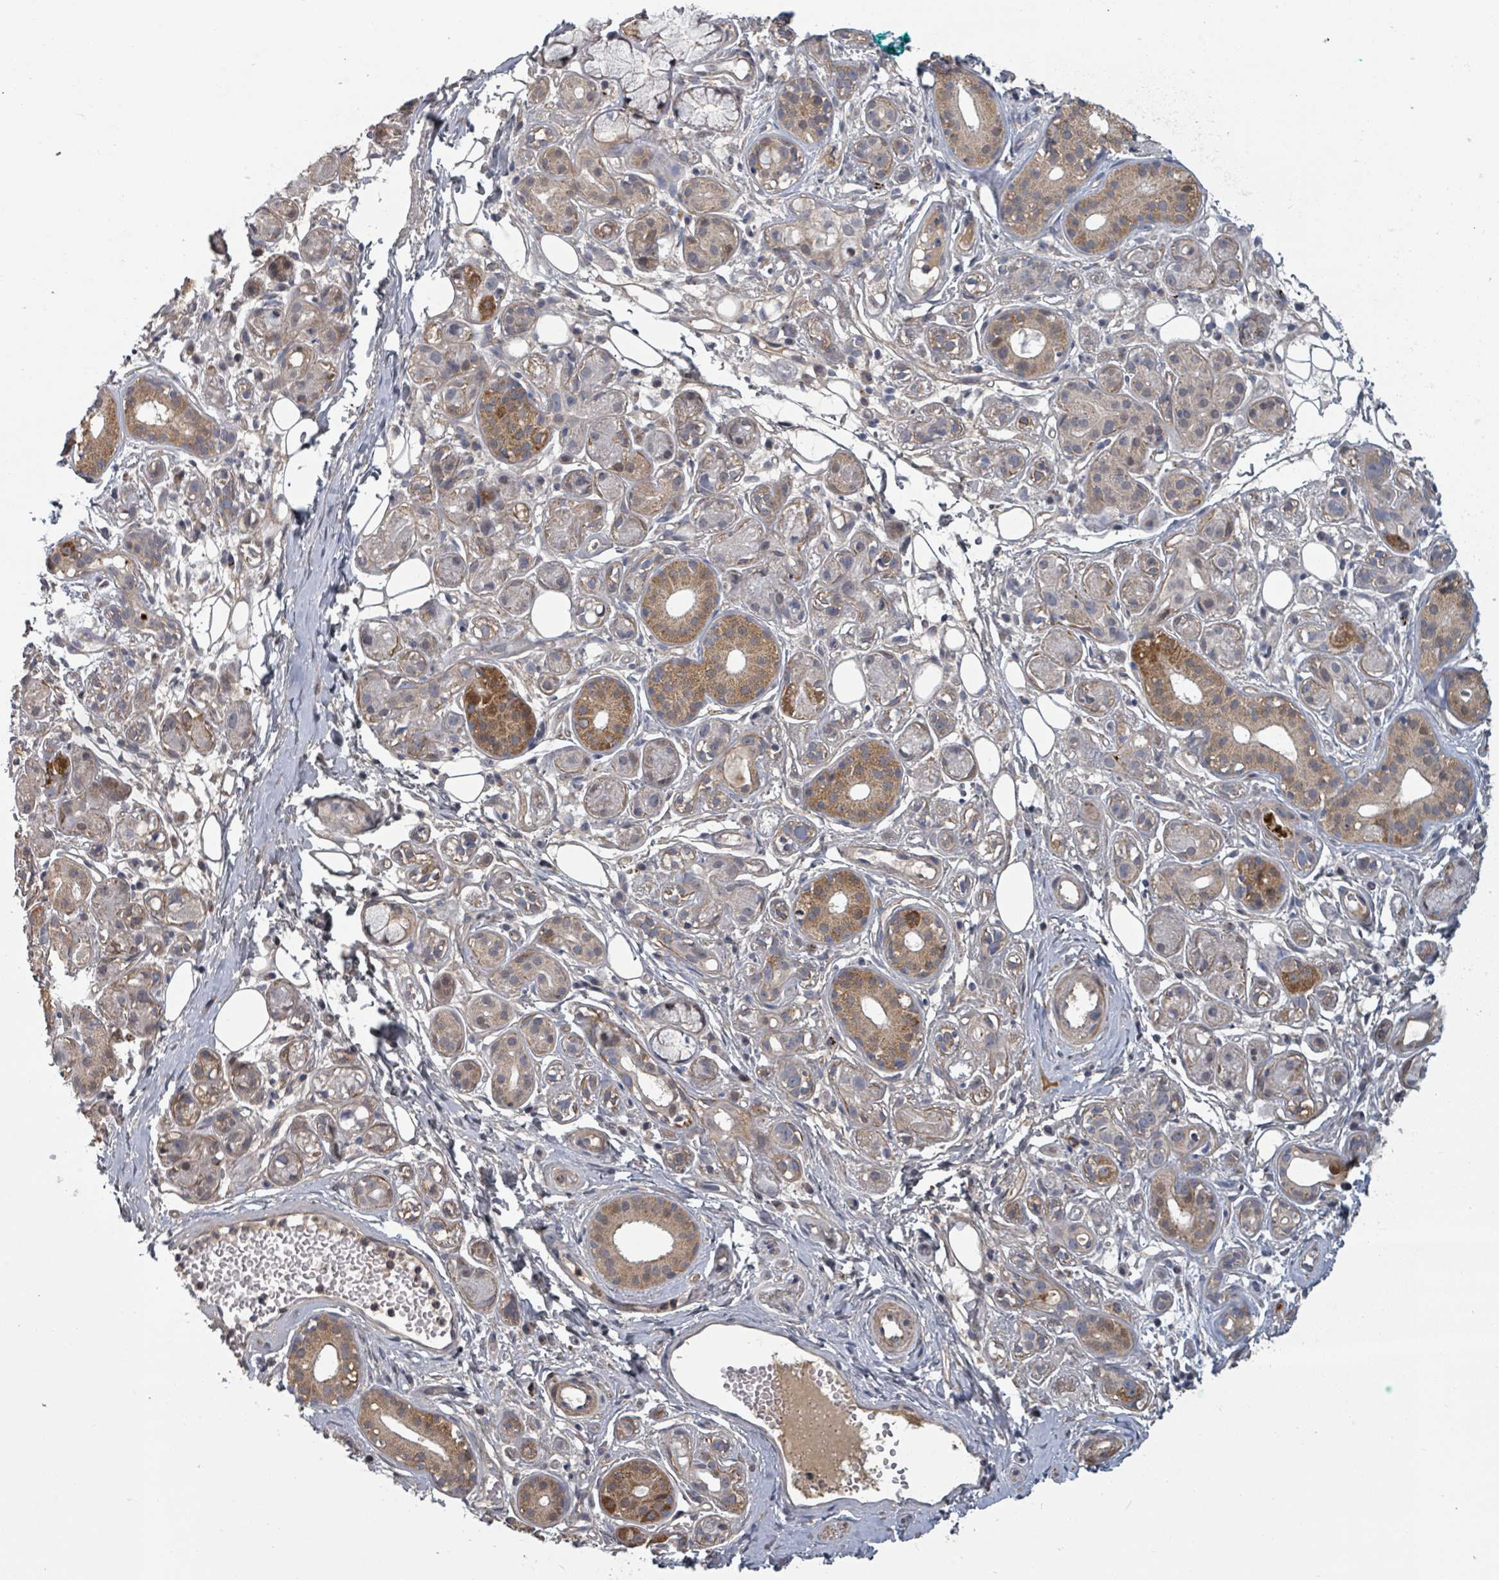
{"staining": {"intensity": "moderate", "quantity": "<25%", "location": "cytoplasmic/membranous"}, "tissue": "salivary gland", "cell_type": "Glandular cells", "image_type": "normal", "snomed": [{"axis": "morphology", "description": "Normal tissue, NOS"}, {"axis": "topography", "description": "Salivary gland"}], "caption": "Immunohistochemical staining of benign salivary gland displays low levels of moderate cytoplasmic/membranous positivity in about <25% of glandular cells.", "gene": "GABBR1", "patient": {"sex": "male", "age": 54}}